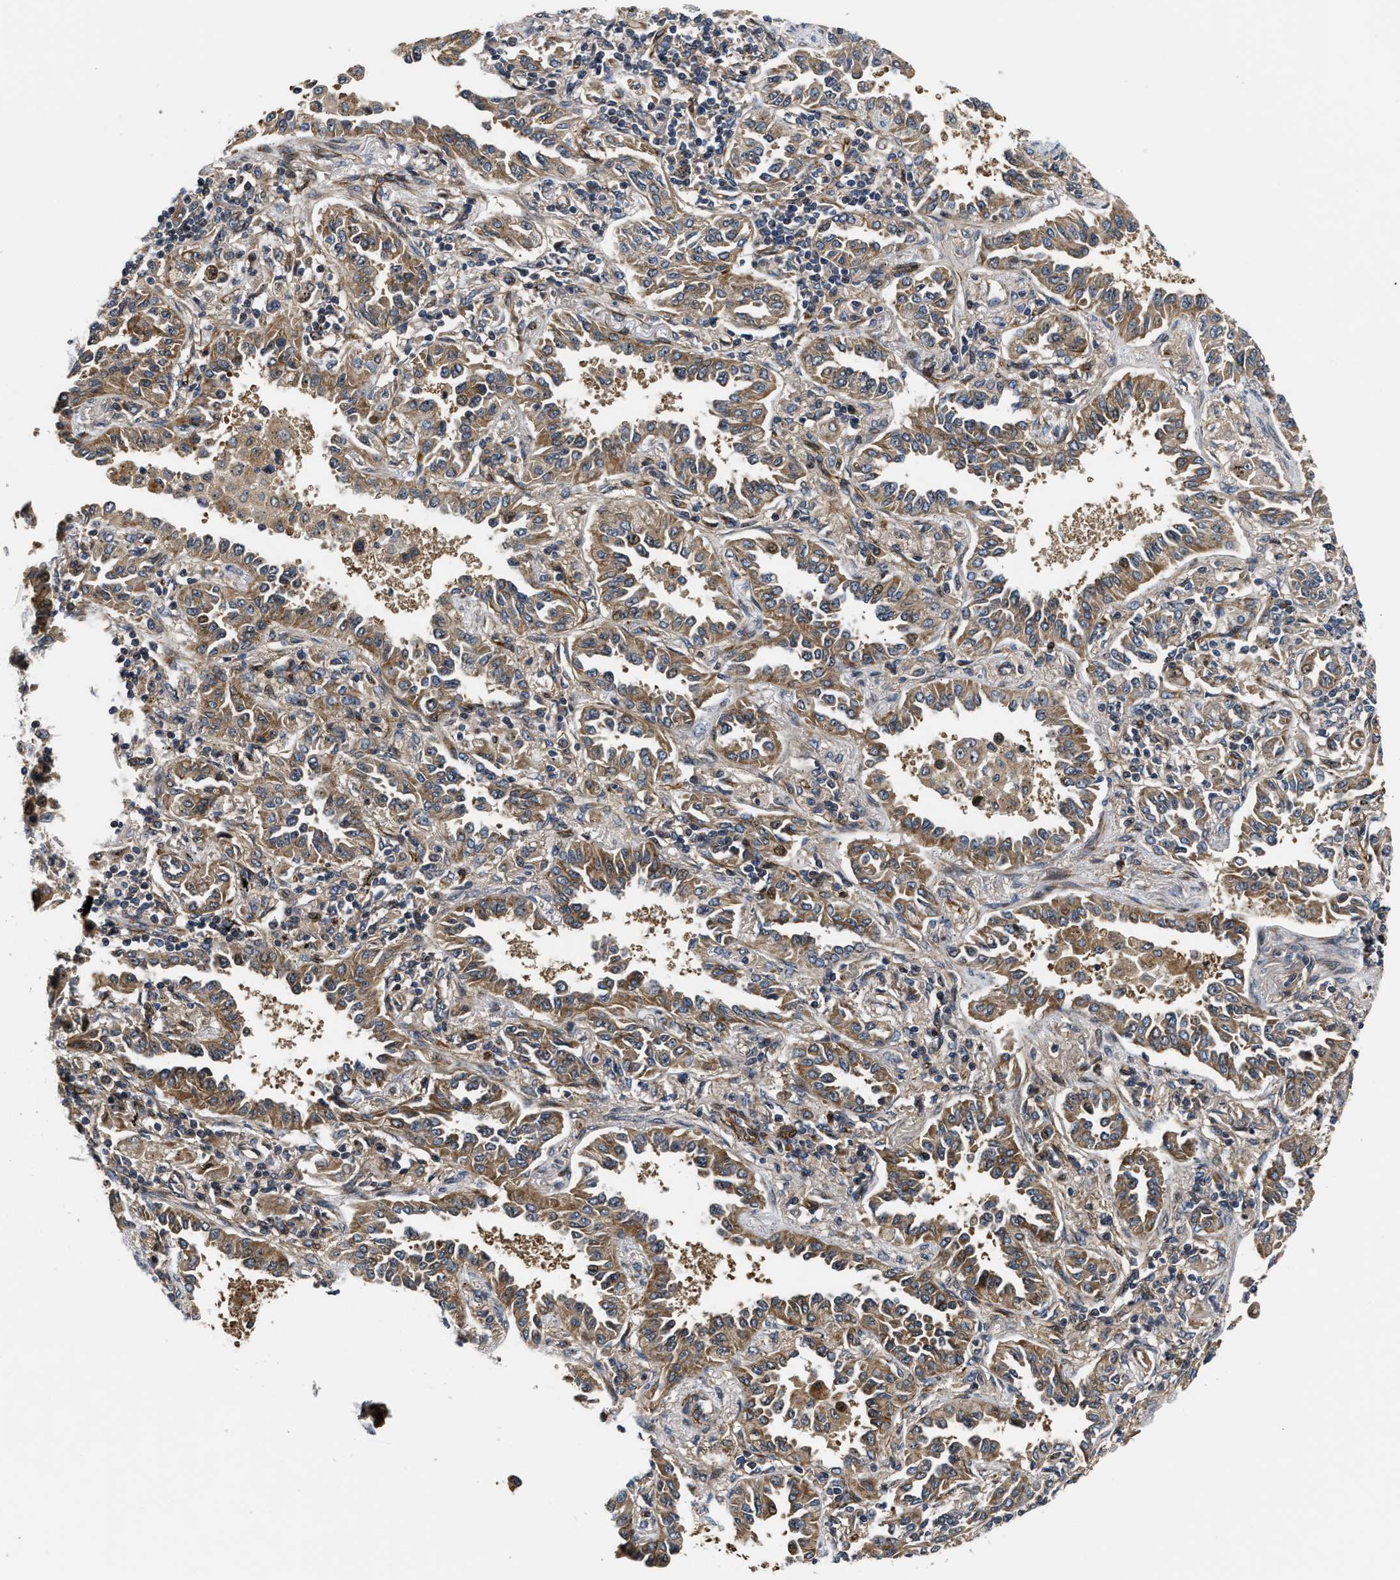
{"staining": {"intensity": "moderate", "quantity": ">75%", "location": "cytoplasmic/membranous"}, "tissue": "lung cancer", "cell_type": "Tumor cells", "image_type": "cancer", "snomed": [{"axis": "morphology", "description": "Normal tissue, NOS"}, {"axis": "morphology", "description": "Adenocarcinoma, NOS"}, {"axis": "topography", "description": "Lung"}], "caption": "Brown immunohistochemical staining in human adenocarcinoma (lung) demonstrates moderate cytoplasmic/membranous expression in approximately >75% of tumor cells.", "gene": "ALDH3A2", "patient": {"sex": "male", "age": 59}}